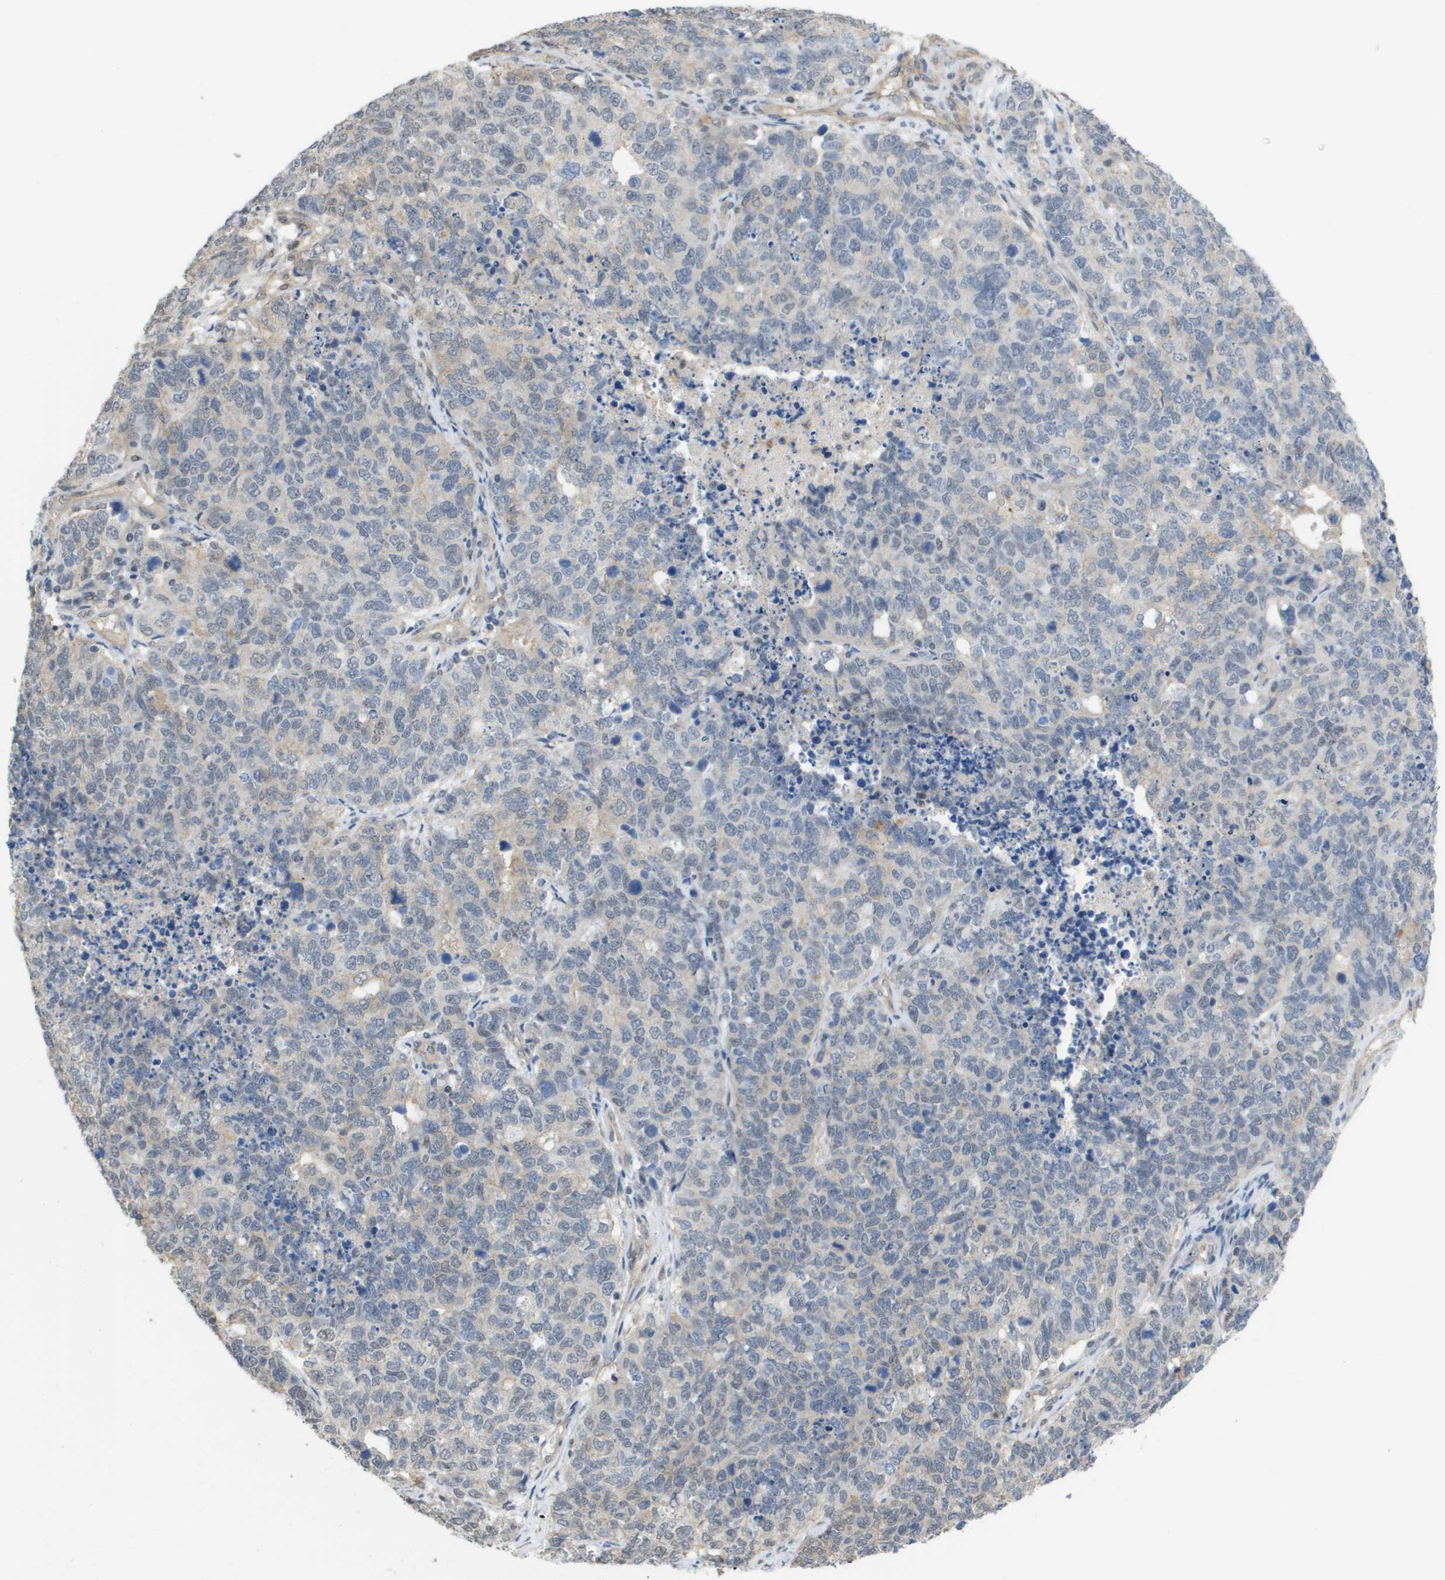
{"staining": {"intensity": "negative", "quantity": "none", "location": "none"}, "tissue": "cervical cancer", "cell_type": "Tumor cells", "image_type": "cancer", "snomed": [{"axis": "morphology", "description": "Squamous cell carcinoma, NOS"}, {"axis": "topography", "description": "Cervix"}], "caption": "Immunohistochemical staining of cervical cancer reveals no significant staining in tumor cells.", "gene": "RNF112", "patient": {"sex": "female", "age": 63}}